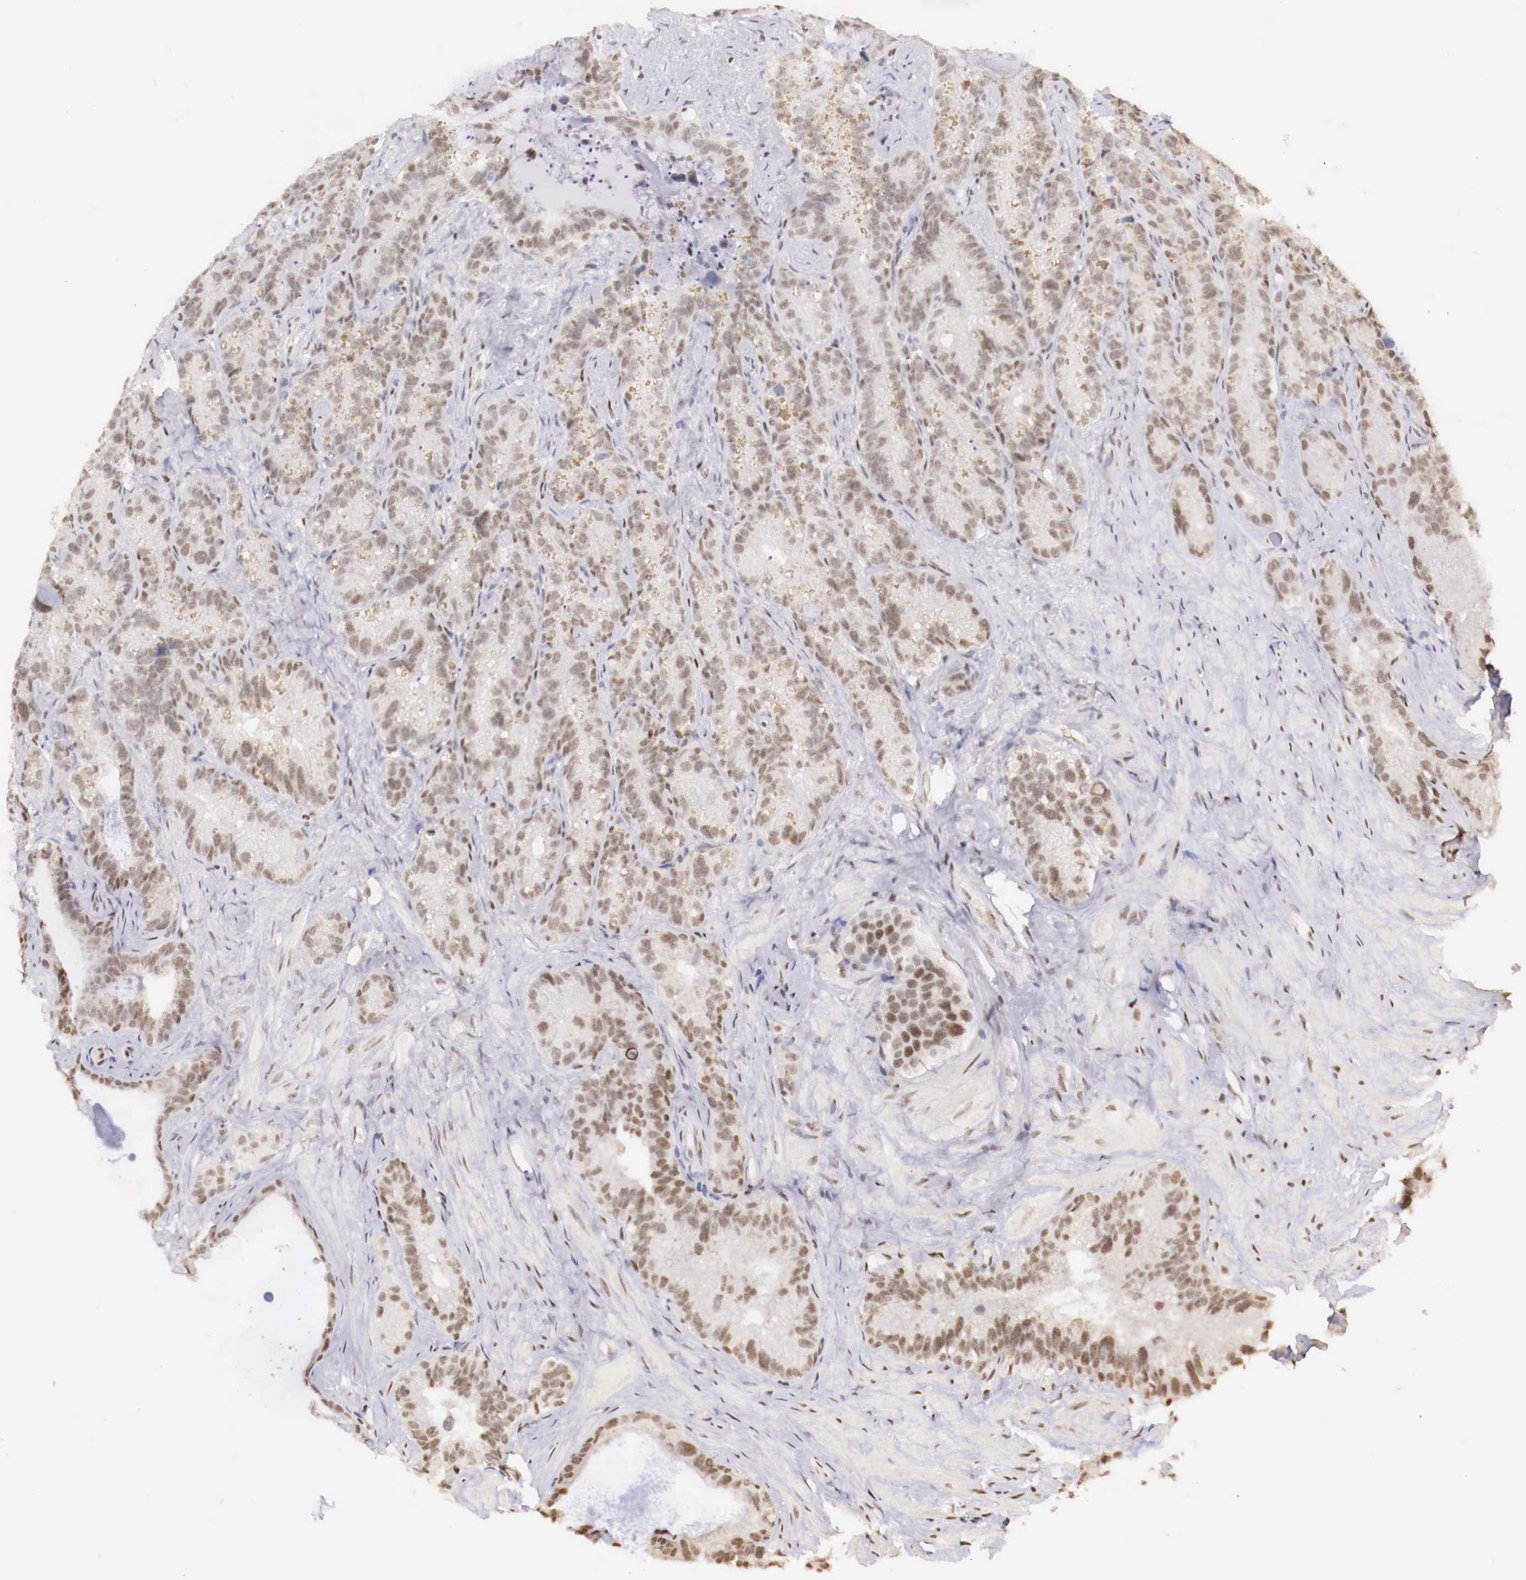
{"staining": {"intensity": "weak", "quantity": ">75%", "location": "nuclear"}, "tissue": "seminal vesicle", "cell_type": "Glandular cells", "image_type": "normal", "snomed": [{"axis": "morphology", "description": "Normal tissue, NOS"}, {"axis": "topography", "description": "Seminal veicle"}], "caption": "Glandular cells exhibit weak nuclear staining in about >75% of cells in unremarkable seminal vesicle.", "gene": "SP1", "patient": {"sex": "male", "age": 63}}